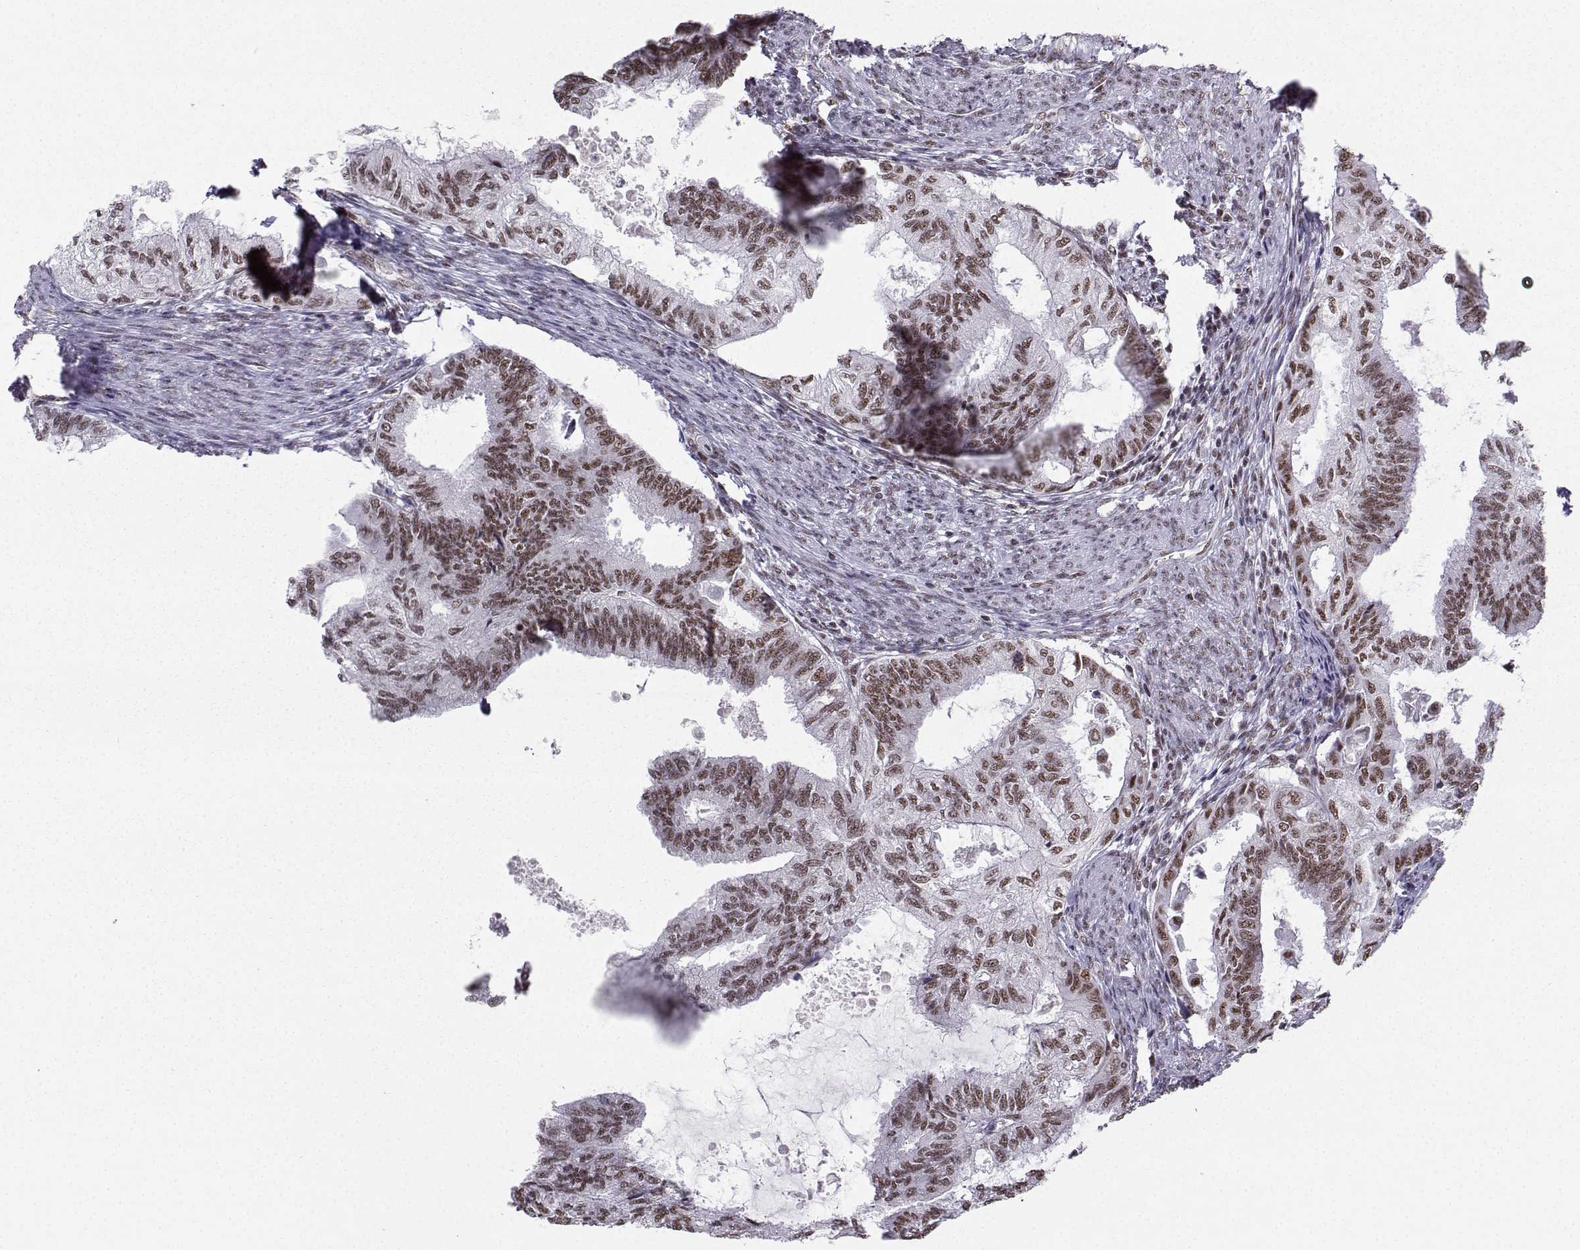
{"staining": {"intensity": "weak", "quantity": ">75%", "location": "nuclear"}, "tissue": "endometrial cancer", "cell_type": "Tumor cells", "image_type": "cancer", "snomed": [{"axis": "morphology", "description": "Adenocarcinoma, NOS"}, {"axis": "topography", "description": "Endometrium"}], "caption": "IHC staining of endometrial adenocarcinoma, which exhibits low levels of weak nuclear positivity in approximately >75% of tumor cells indicating weak nuclear protein staining. The staining was performed using DAB (3,3'-diaminobenzidine) (brown) for protein detection and nuclei were counterstained in hematoxylin (blue).", "gene": "SNRPB2", "patient": {"sex": "female", "age": 86}}